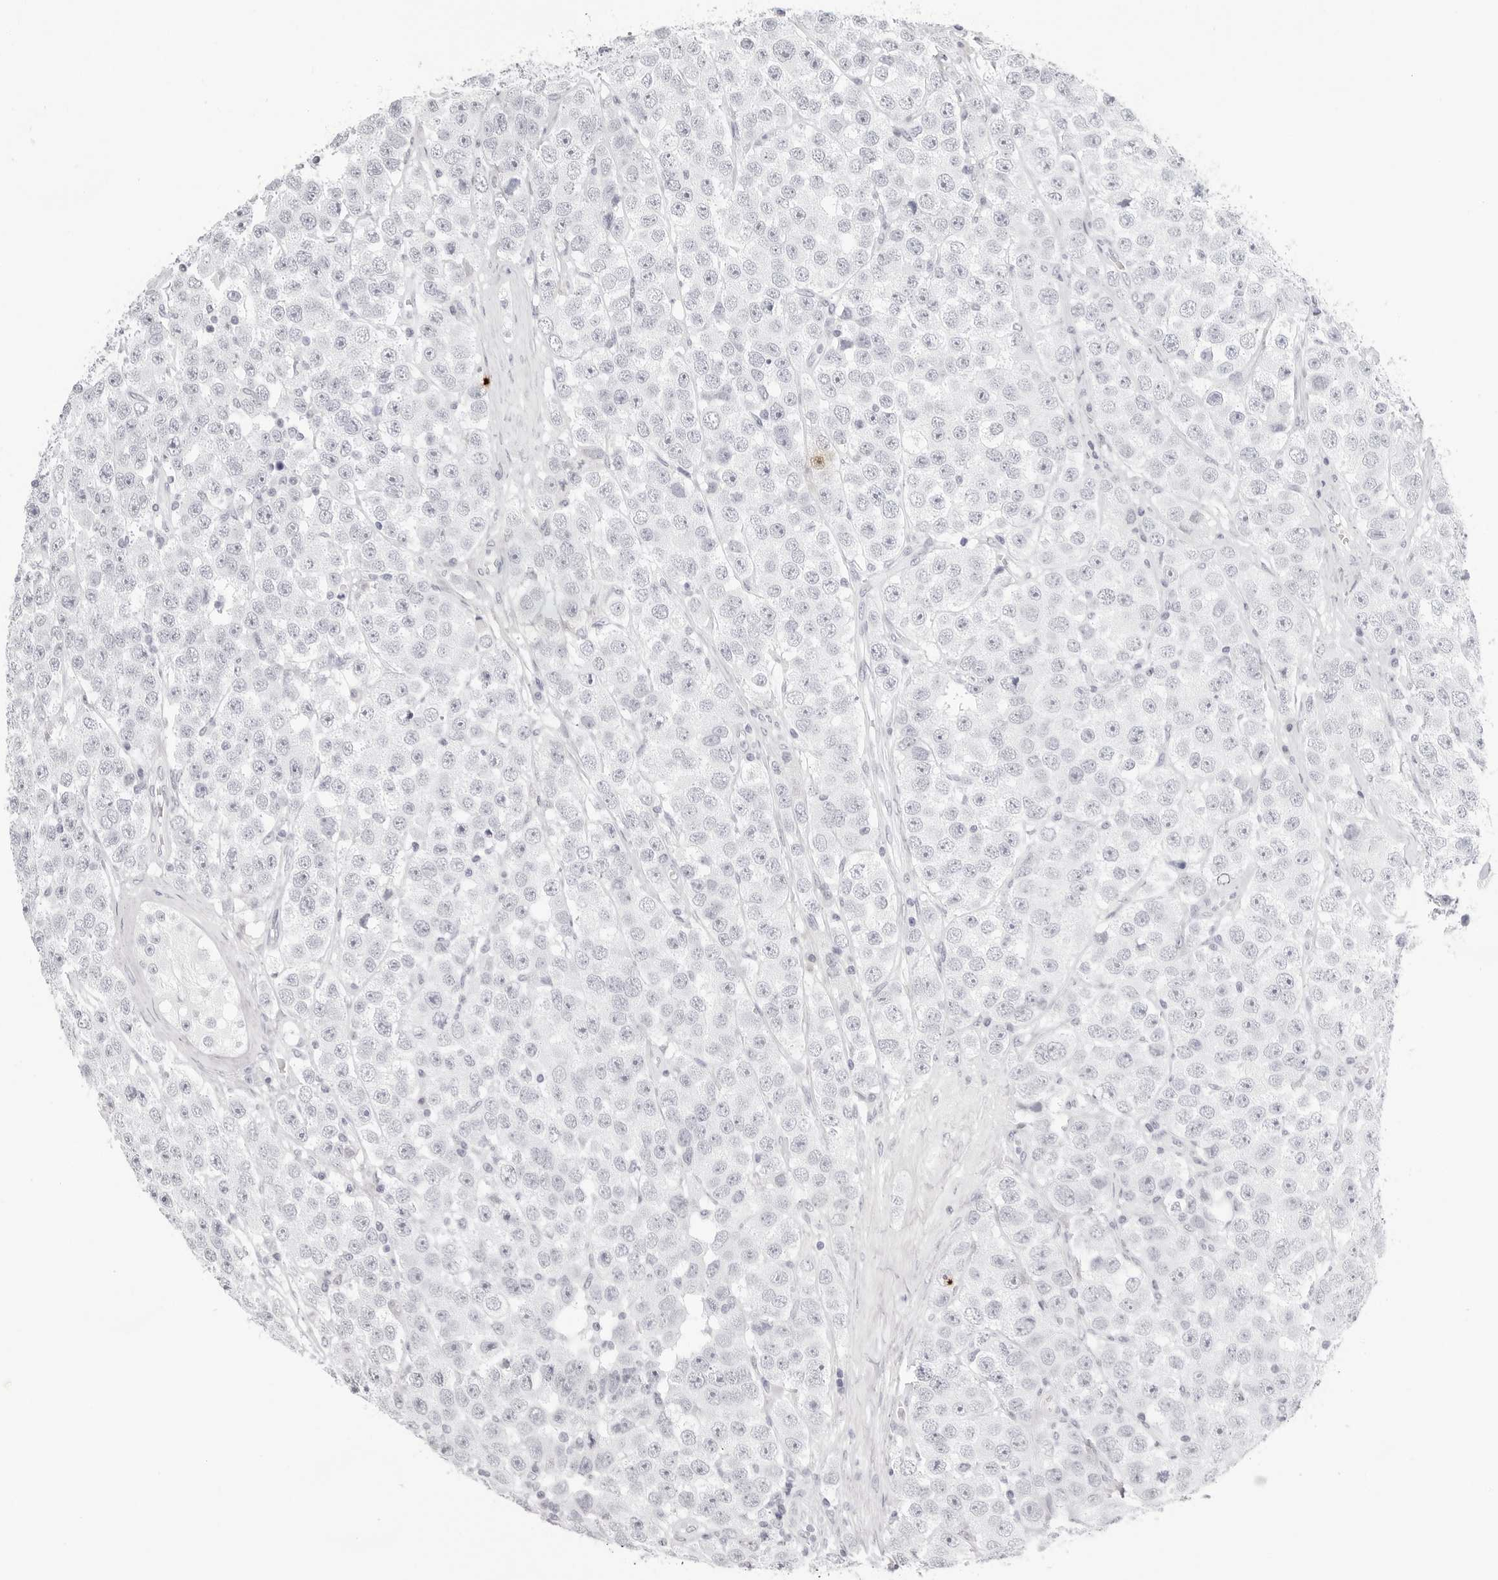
{"staining": {"intensity": "negative", "quantity": "none", "location": "none"}, "tissue": "testis cancer", "cell_type": "Tumor cells", "image_type": "cancer", "snomed": [{"axis": "morphology", "description": "Seminoma, NOS"}, {"axis": "topography", "description": "Testis"}], "caption": "Tumor cells are negative for protein expression in human testis cancer. Brightfield microscopy of immunohistochemistry stained with DAB (3,3'-diaminobenzidine) (brown) and hematoxylin (blue), captured at high magnification.", "gene": "CST5", "patient": {"sex": "male", "age": 28}}